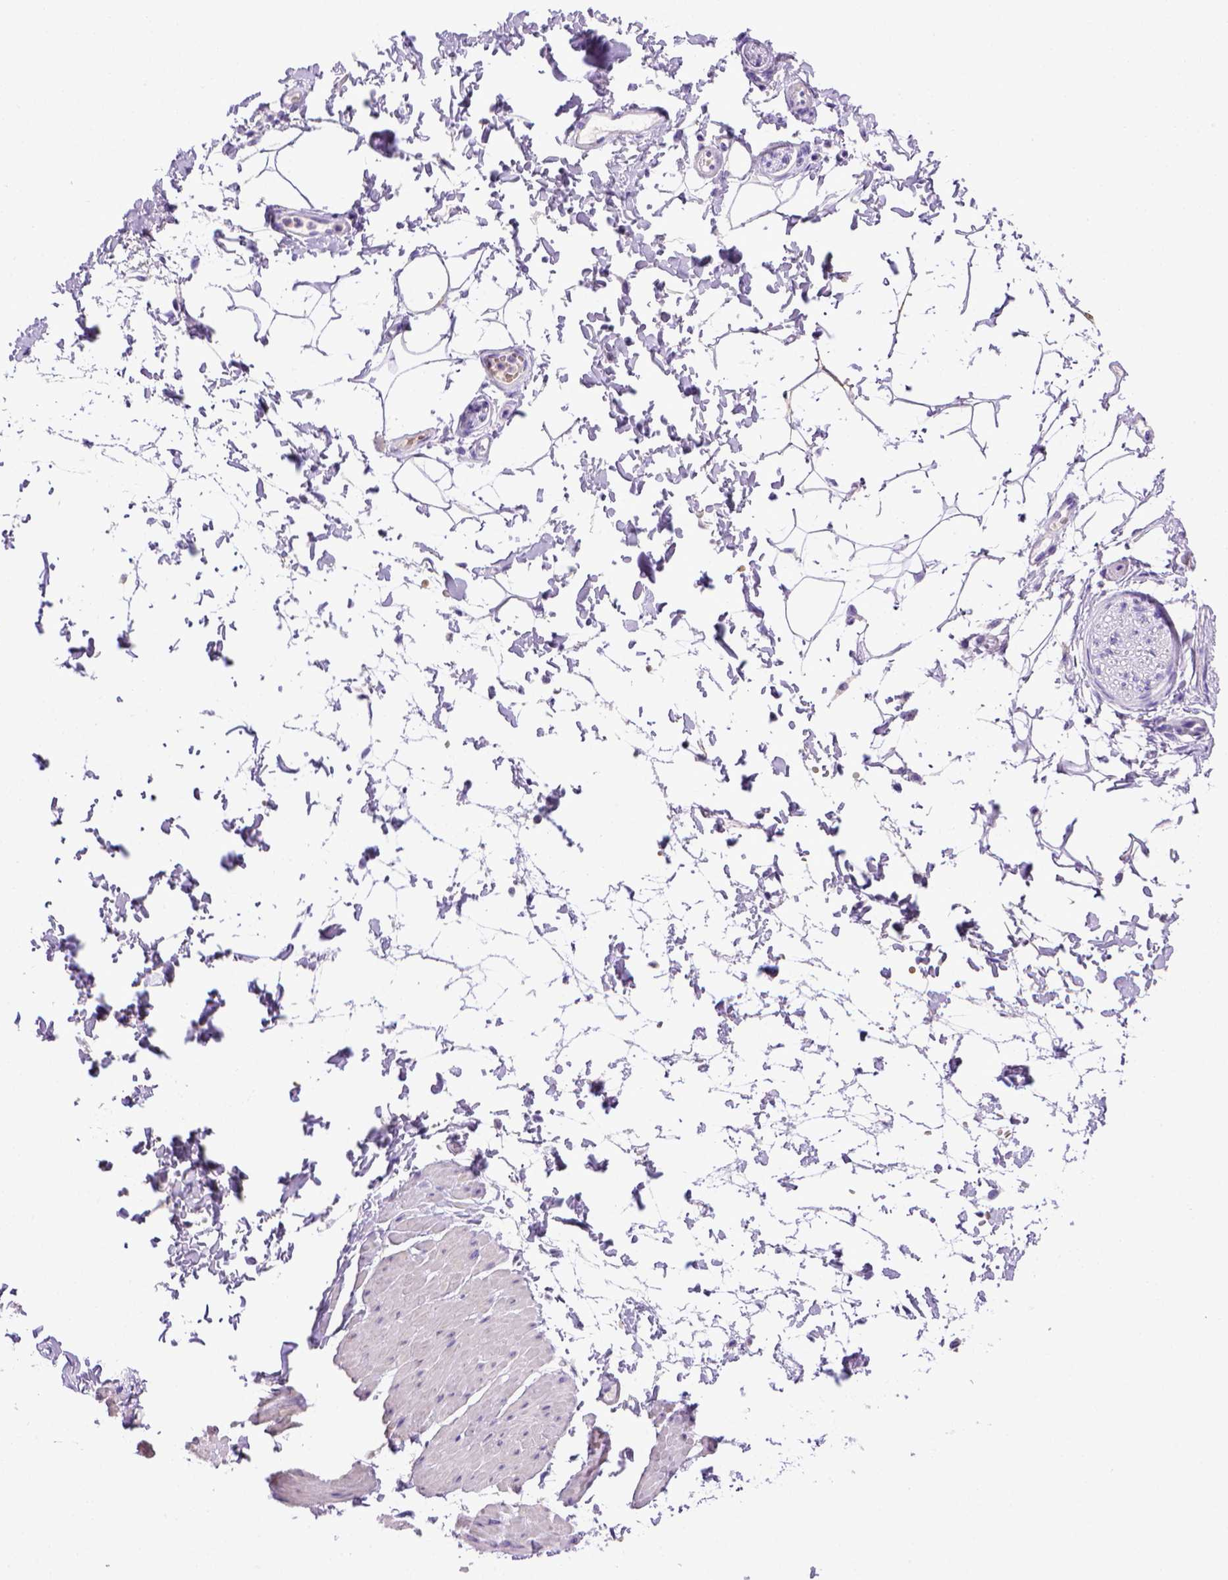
{"staining": {"intensity": "negative", "quantity": "none", "location": "none"}, "tissue": "adipose tissue", "cell_type": "Adipocytes", "image_type": "normal", "snomed": [{"axis": "morphology", "description": "Normal tissue, NOS"}, {"axis": "topography", "description": "Smooth muscle"}, {"axis": "topography", "description": "Peripheral nerve tissue"}], "caption": "This is an IHC image of normal human adipose tissue. There is no staining in adipocytes.", "gene": "BAAT", "patient": {"sex": "male", "age": 58}}